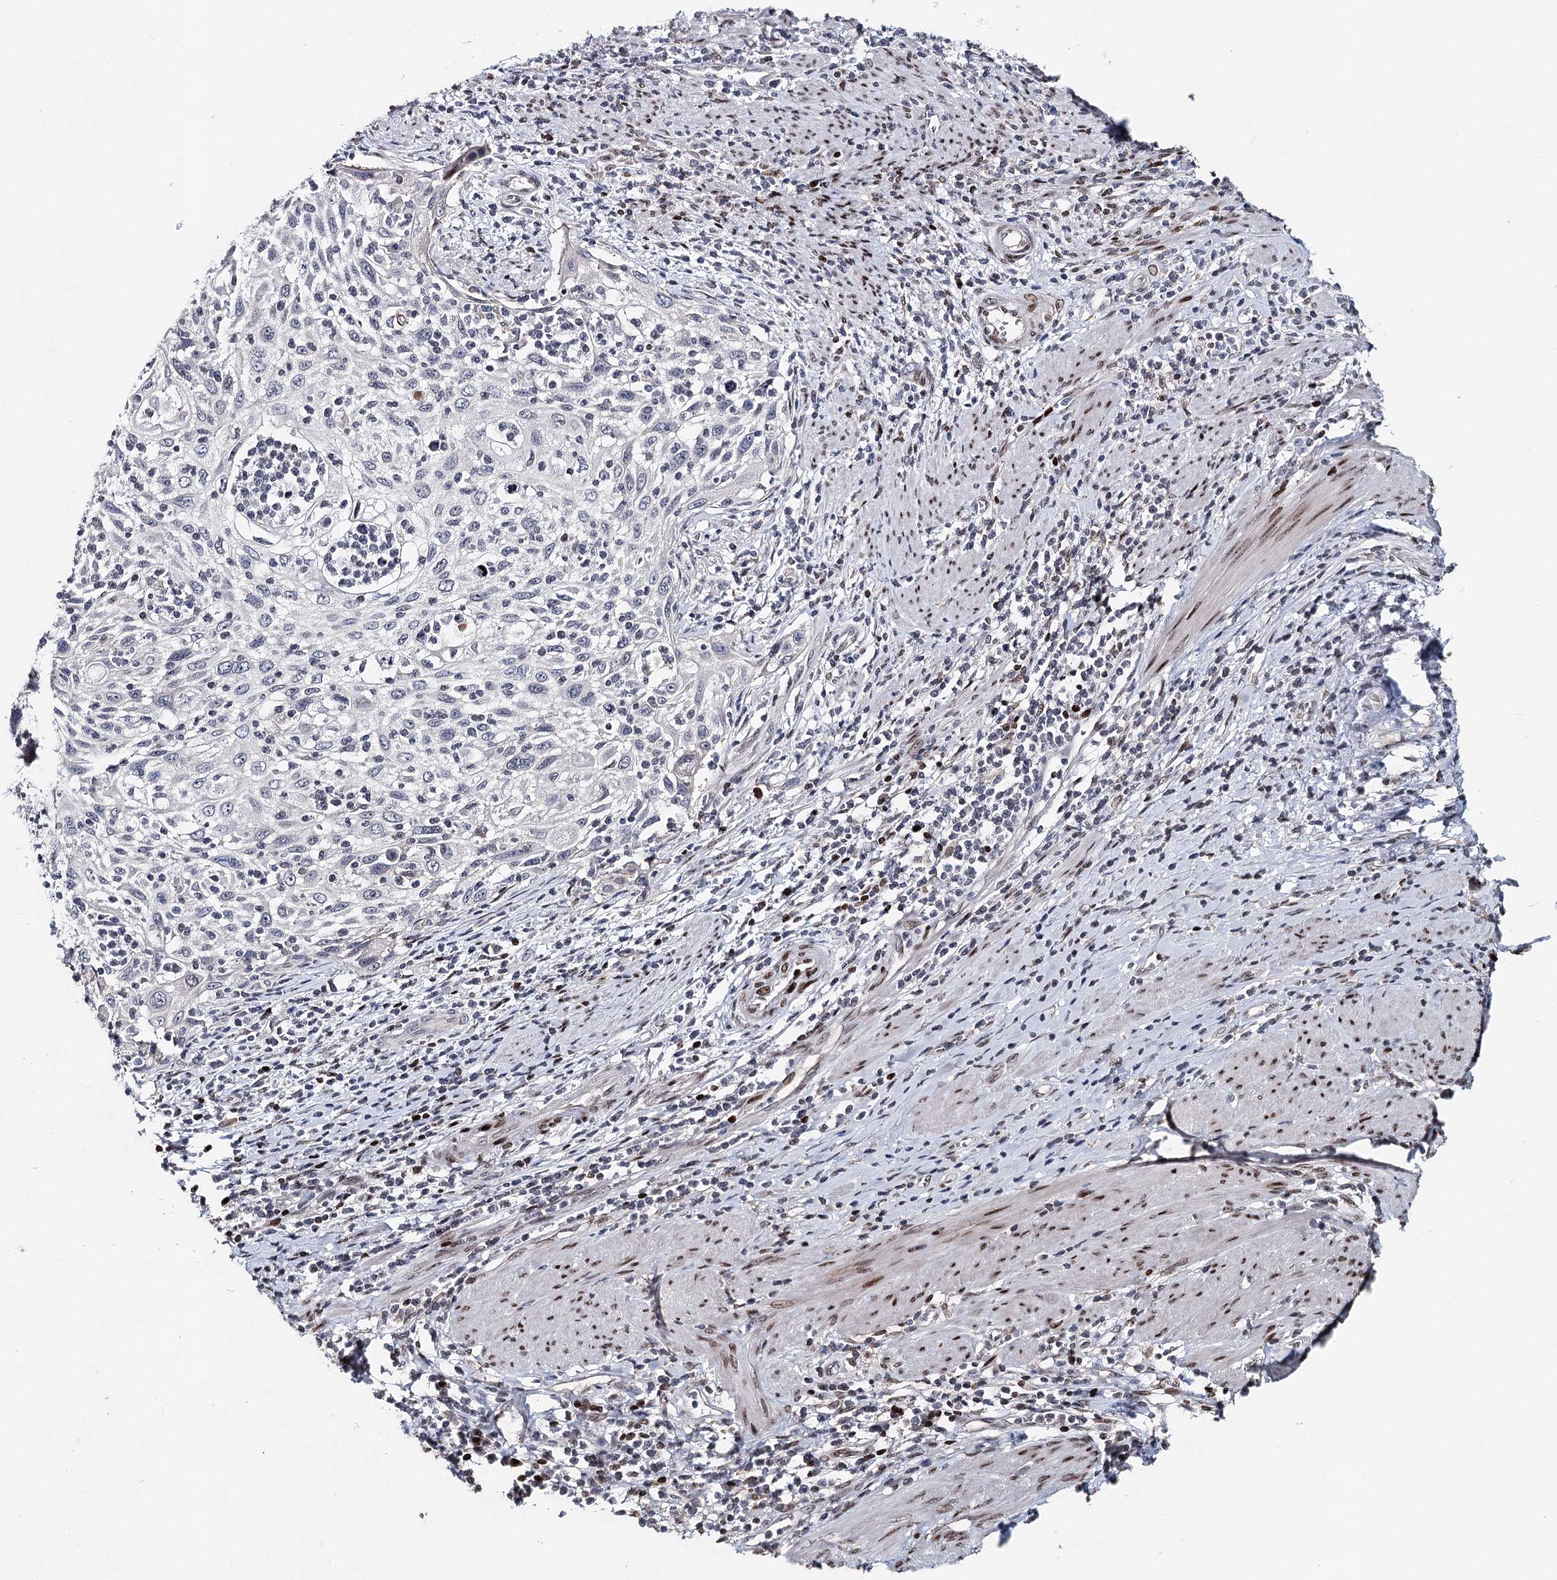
{"staining": {"intensity": "negative", "quantity": "none", "location": "none"}, "tissue": "cervical cancer", "cell_type": "Tumor cells", "image_type": "cancer", "snomed": [{"axis": "morphology", "description": "Squamous cell carcinoma, NOS"}, {"axis": "topography", "description": "Cervix"}], "caption": "Squamous cell carcinoma (cervical) stained for a protein using immunohistochemistry shows no positivity tumor cells.", "gene": "FRMD4A", "patient": {"sex": "female", "age": 70}}